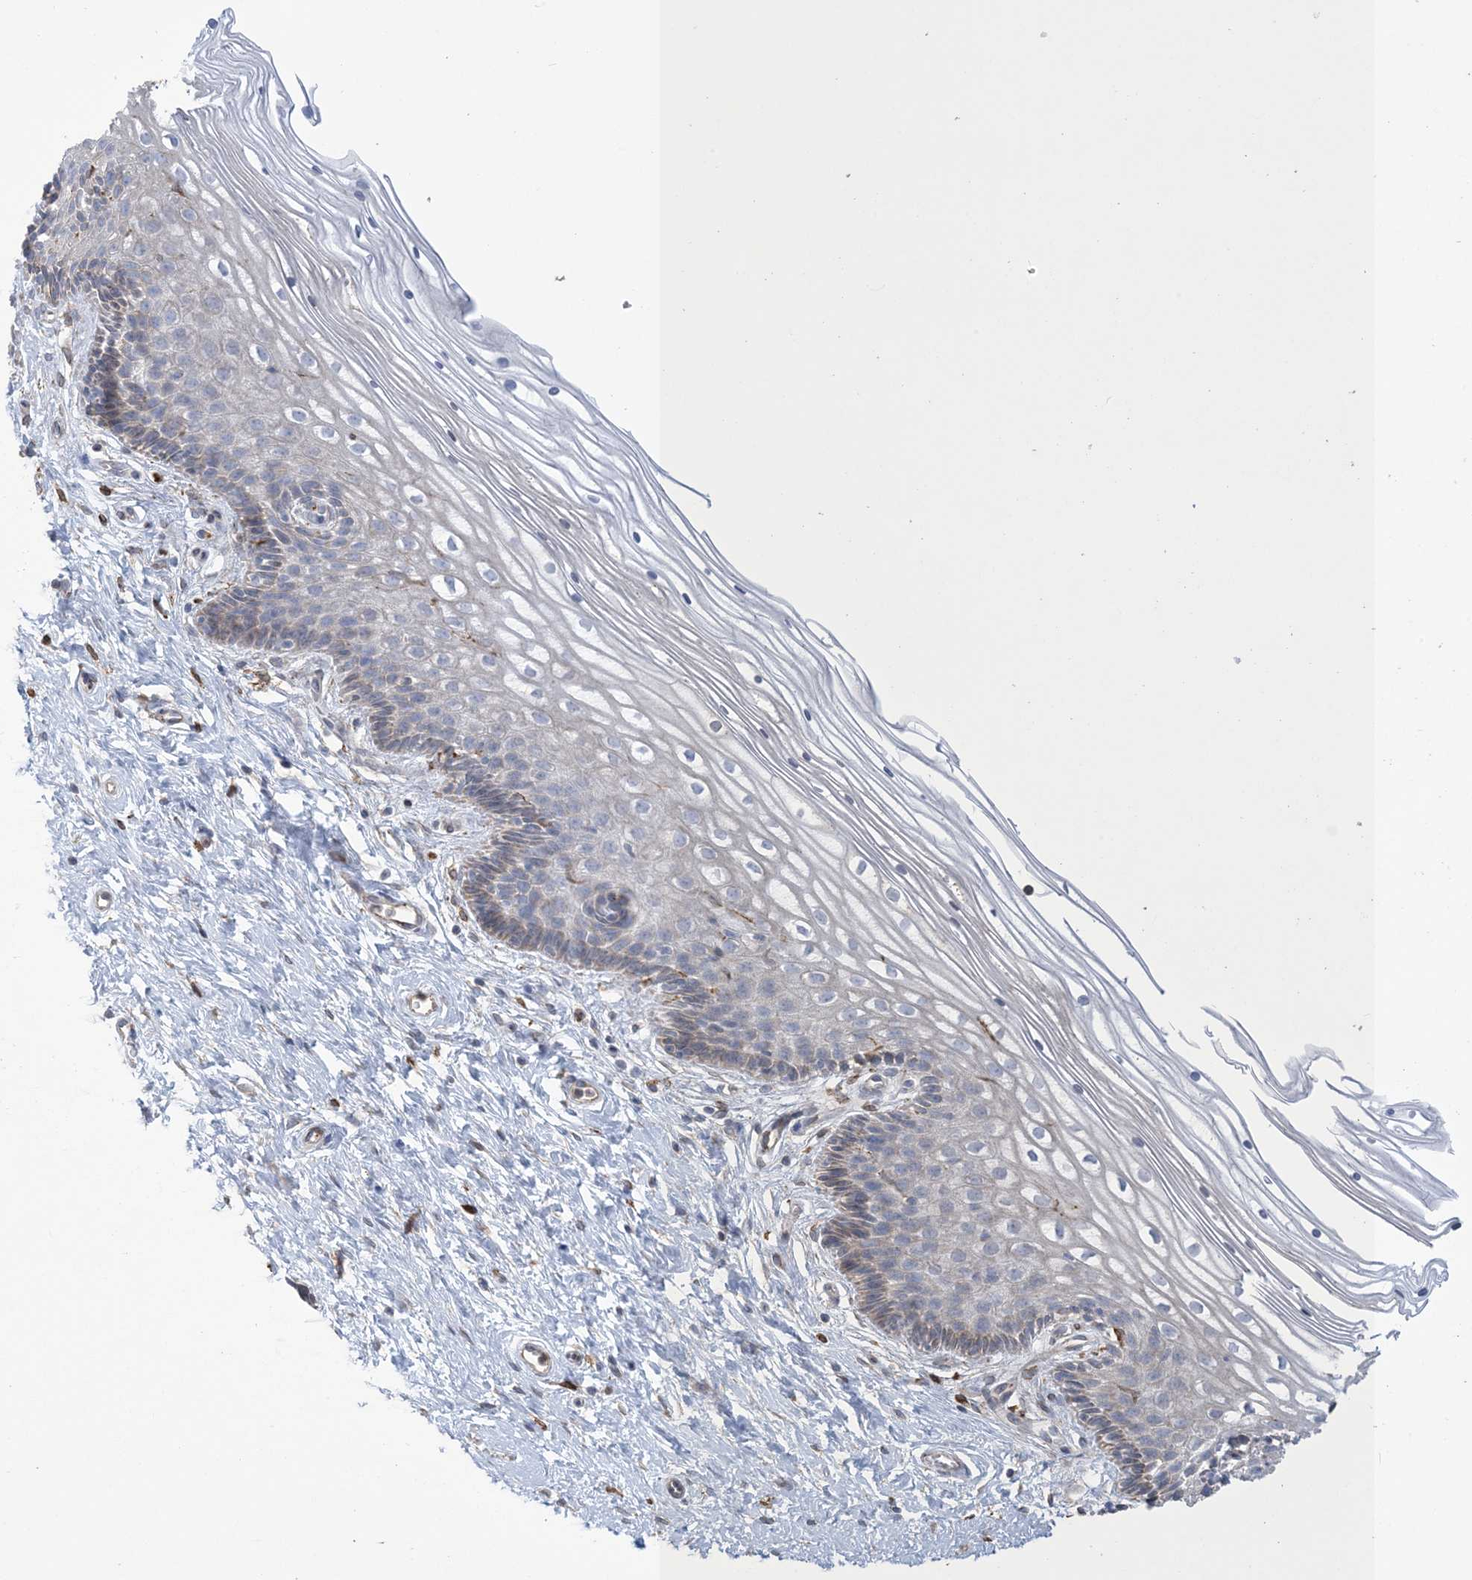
{"staining": {"intensity": "weak", "quantity": "25%-75%", "location": "cytoplasmic/membranous"}, "tissue": "cervix", "cell_type": "Glandular cells", "image_type": "normal", "snomed": [{"axis": "morphology", "description": "Normal tissue, NOS"}, {"axis": "topography", "description": "Cervix"}], "caption": "Protein staining demonstrates weak cytoplasmic/membranous staining in about 25%-75% of glandular cells in unremarkable cervix. The staining was performed using DAB, with brown indicating positive protein expression. Nuclei are stained blue with hematoxylin.", "gene": "SHANK1", "patient": {"sex": "female", "age": 33}}